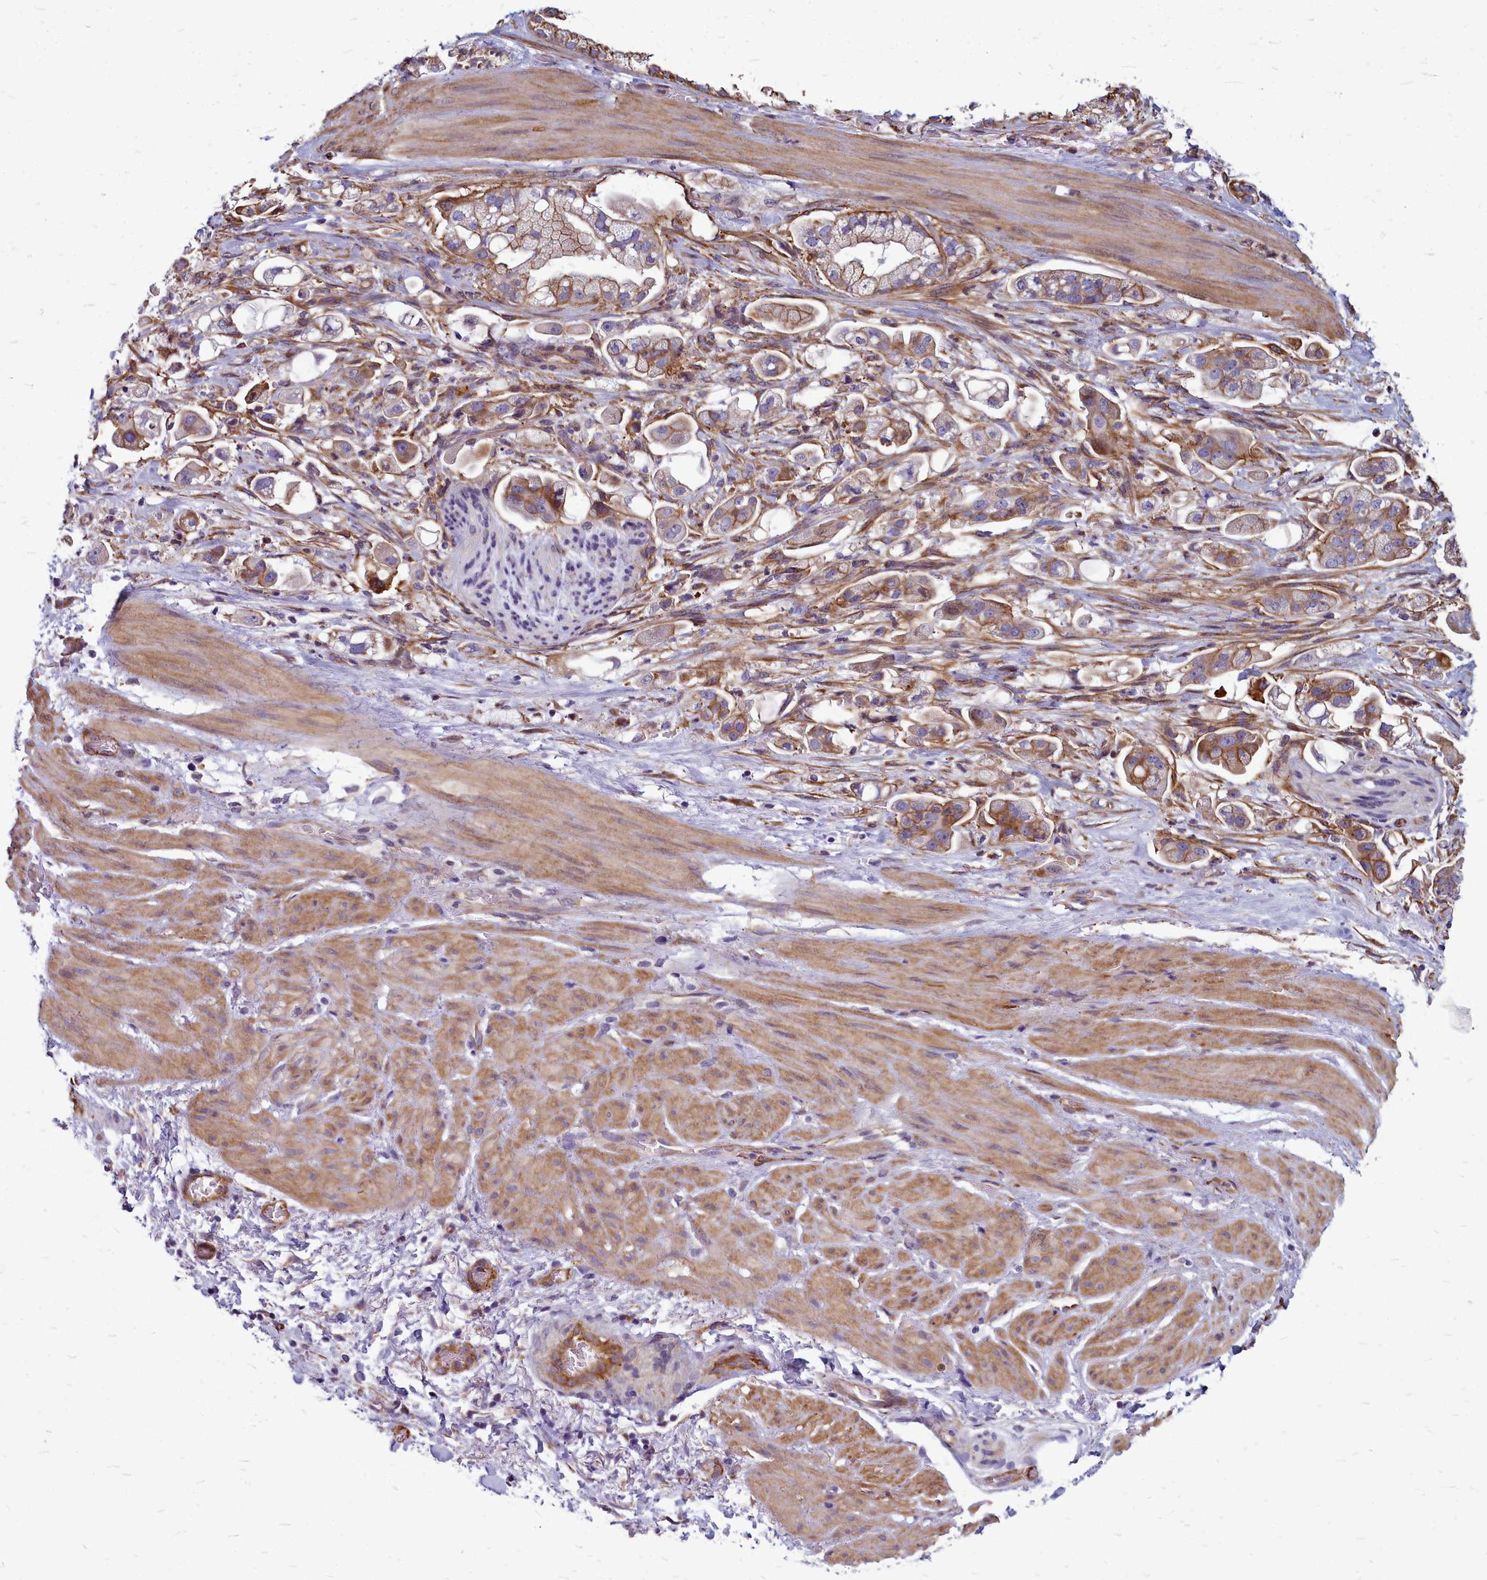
{"staining": {"intensity": "moderate", "quantity": ">75%", "location": "cytoplasmic/membranous"}, "tissue": "stomach cancer", "cell_type": "Tumor cells", "image_type": "cancer", "snomed": [{"axis": "morphology", "description": "Adenocarcinoma, NOS"}, {"axis": "topography", "description": "Stomach"}], "caption": "Immunohistochemistry (IHC) (DAB) staining of stomach adenocarcinoma demonstrates moderate cytoplasmic/membranous protein positivity in approximately >75% of tumor cells.", "gene": "TTC5", "patient": {"sex": "male", "age": 62}}